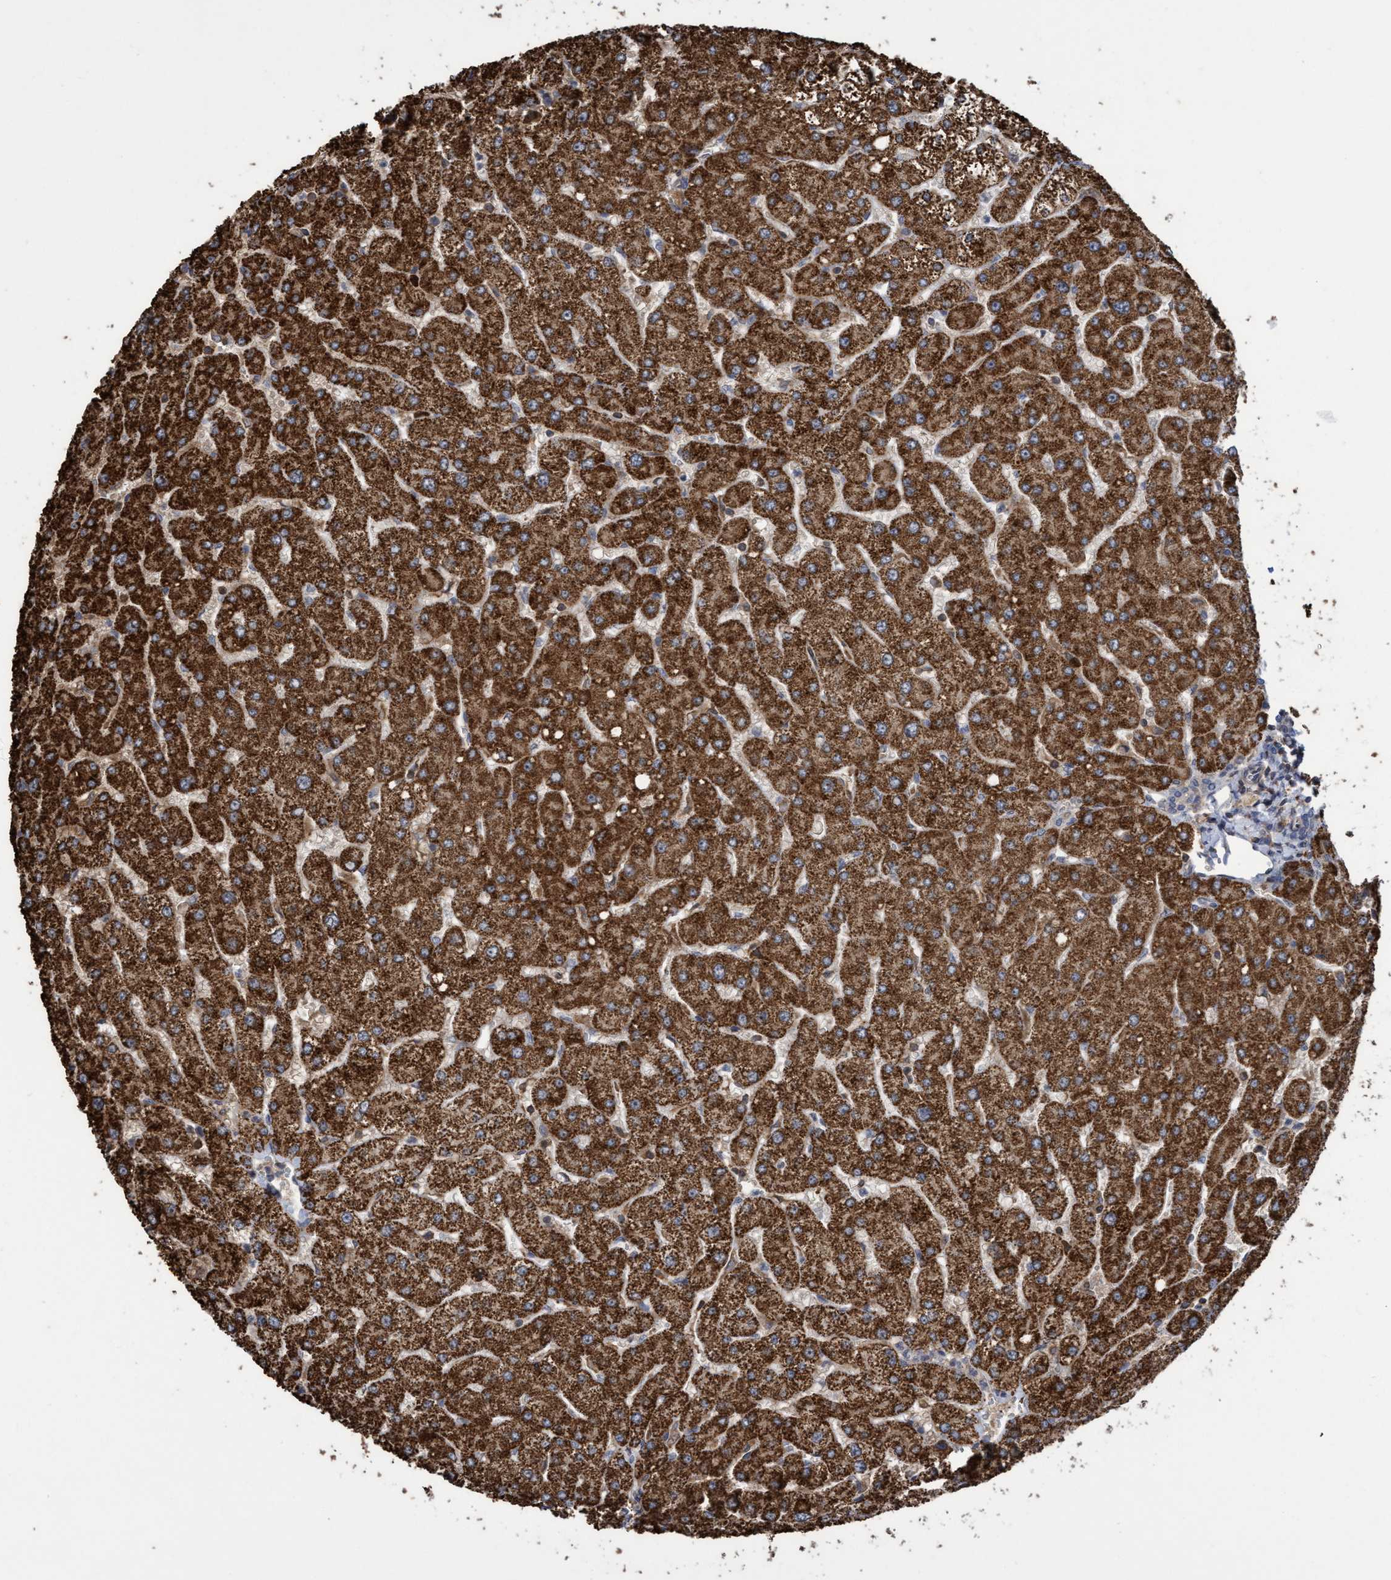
{"staining": {"intensity": "negative", "quantity": "none", "location": "none"}, "tissue": "liver", "cell_type": "Cholangiocytes", "image_type": "normal", "snomed": [{"axis": "morphology", "description": "Normal tissue, NOS"}, {"axis": "topography", "description": "Liver"}], "caption": "This is a image of IHC staining of unremarkable liver, which shows no positivity in cholangiocytes. Brightfield microscopy of immunohistochemistry stained with DAB (3,3'-diaminobenzidine) (brown) and hematoxylin (blue), captured at high magnification.", "gene": "SLBP", "patient": {"sex": "male", "age": 55}}